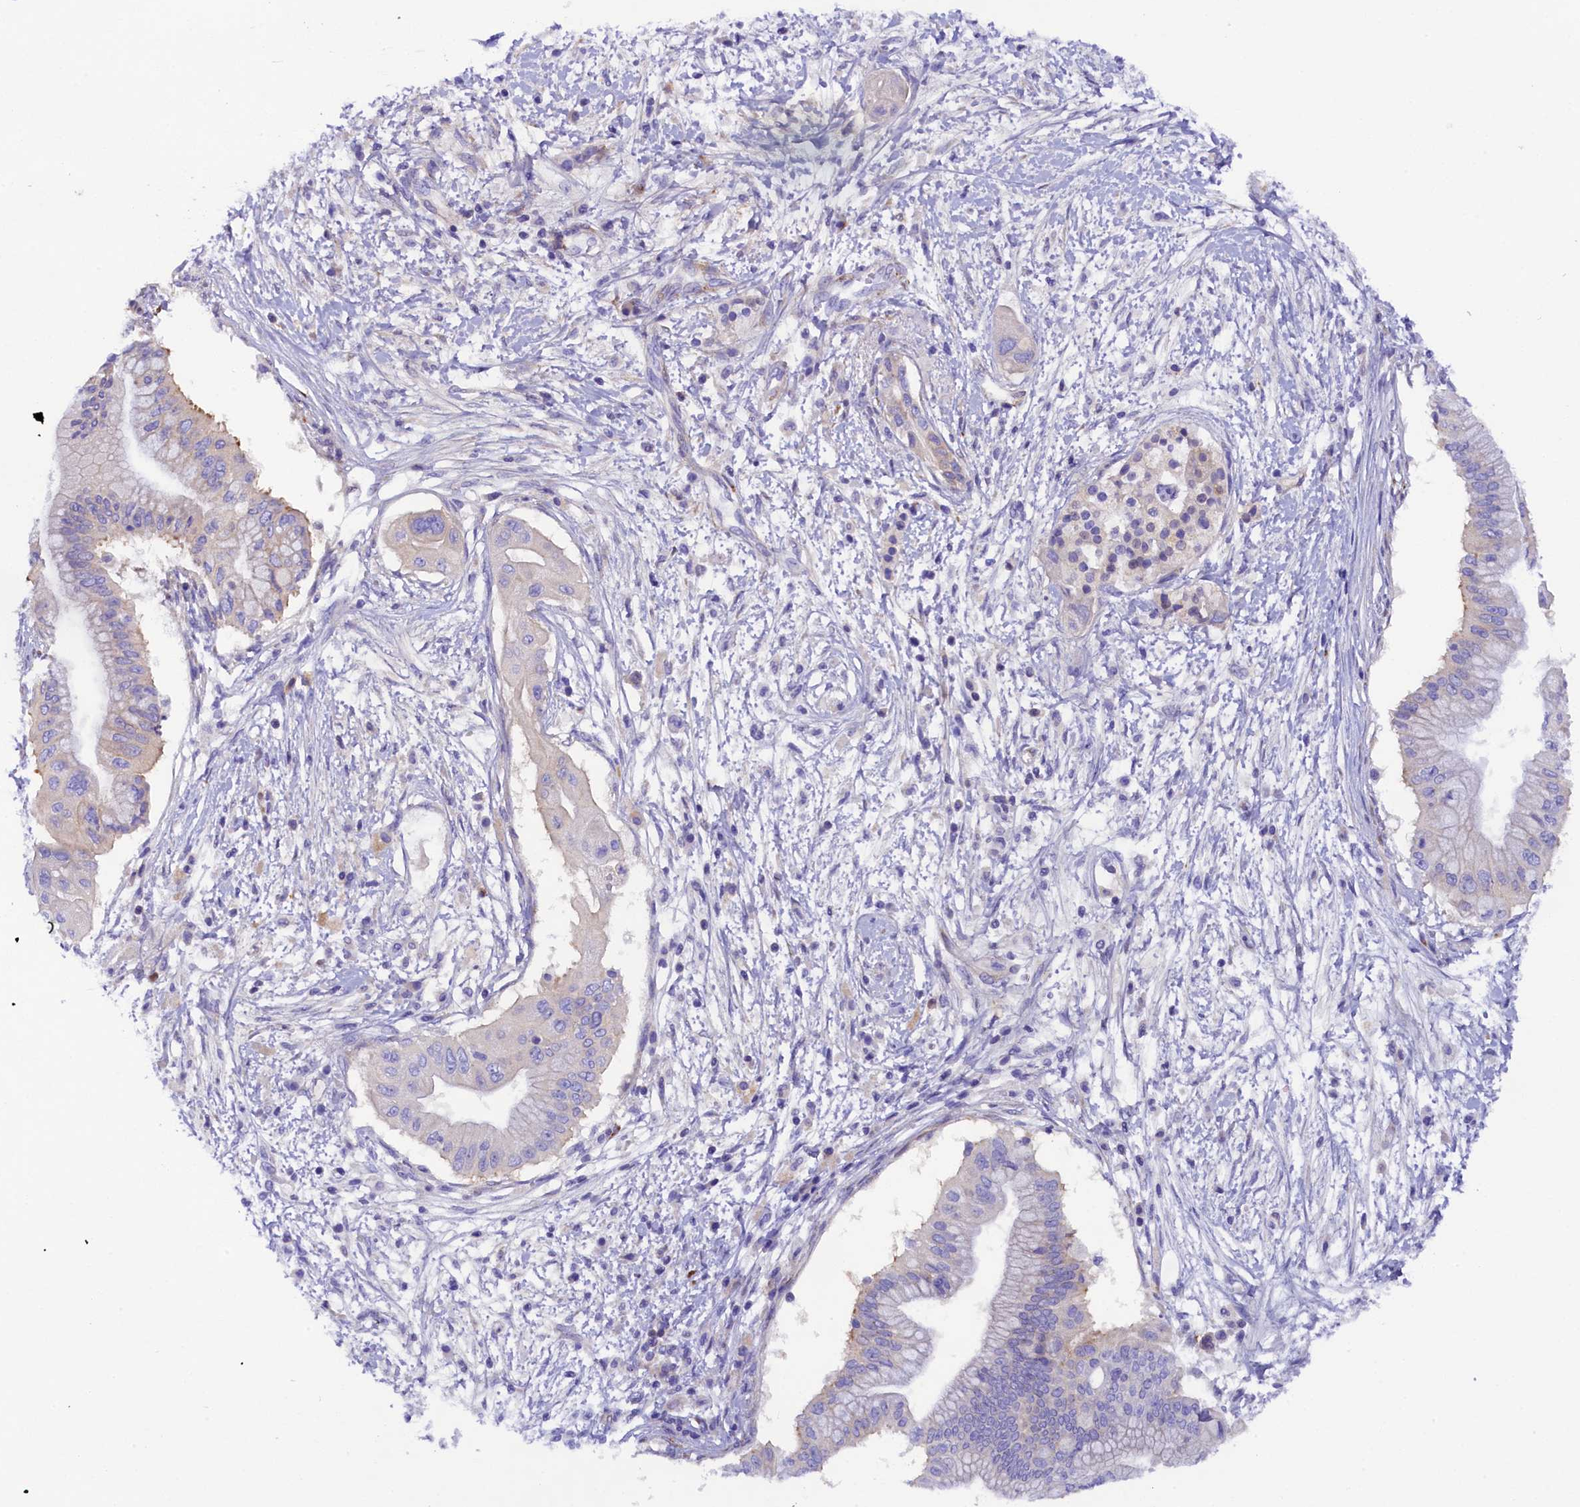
{"staining": {"intensity": "negative", "quantity": "none", "location": "none"}, "tissue": "pancreatic cancer", "cell_type": "Tumor cells", "image_type": "cancer", "snomed": [{"axis": "morphology", "description": "Adenocarcinoma, NOS"}, {"axis": "topography", "description": "Pancreas"}], "caption": "Tumor cells are negative for protein expression in human pancreatic adenocarcinoma. (DAB (3,3'-diaminobenzidine) immunohistochemistry (IHC) visualized using brightfield microscopy, high magnification).", "gene": "SOD3", "patient": {"sex": "male", "age": 68}}